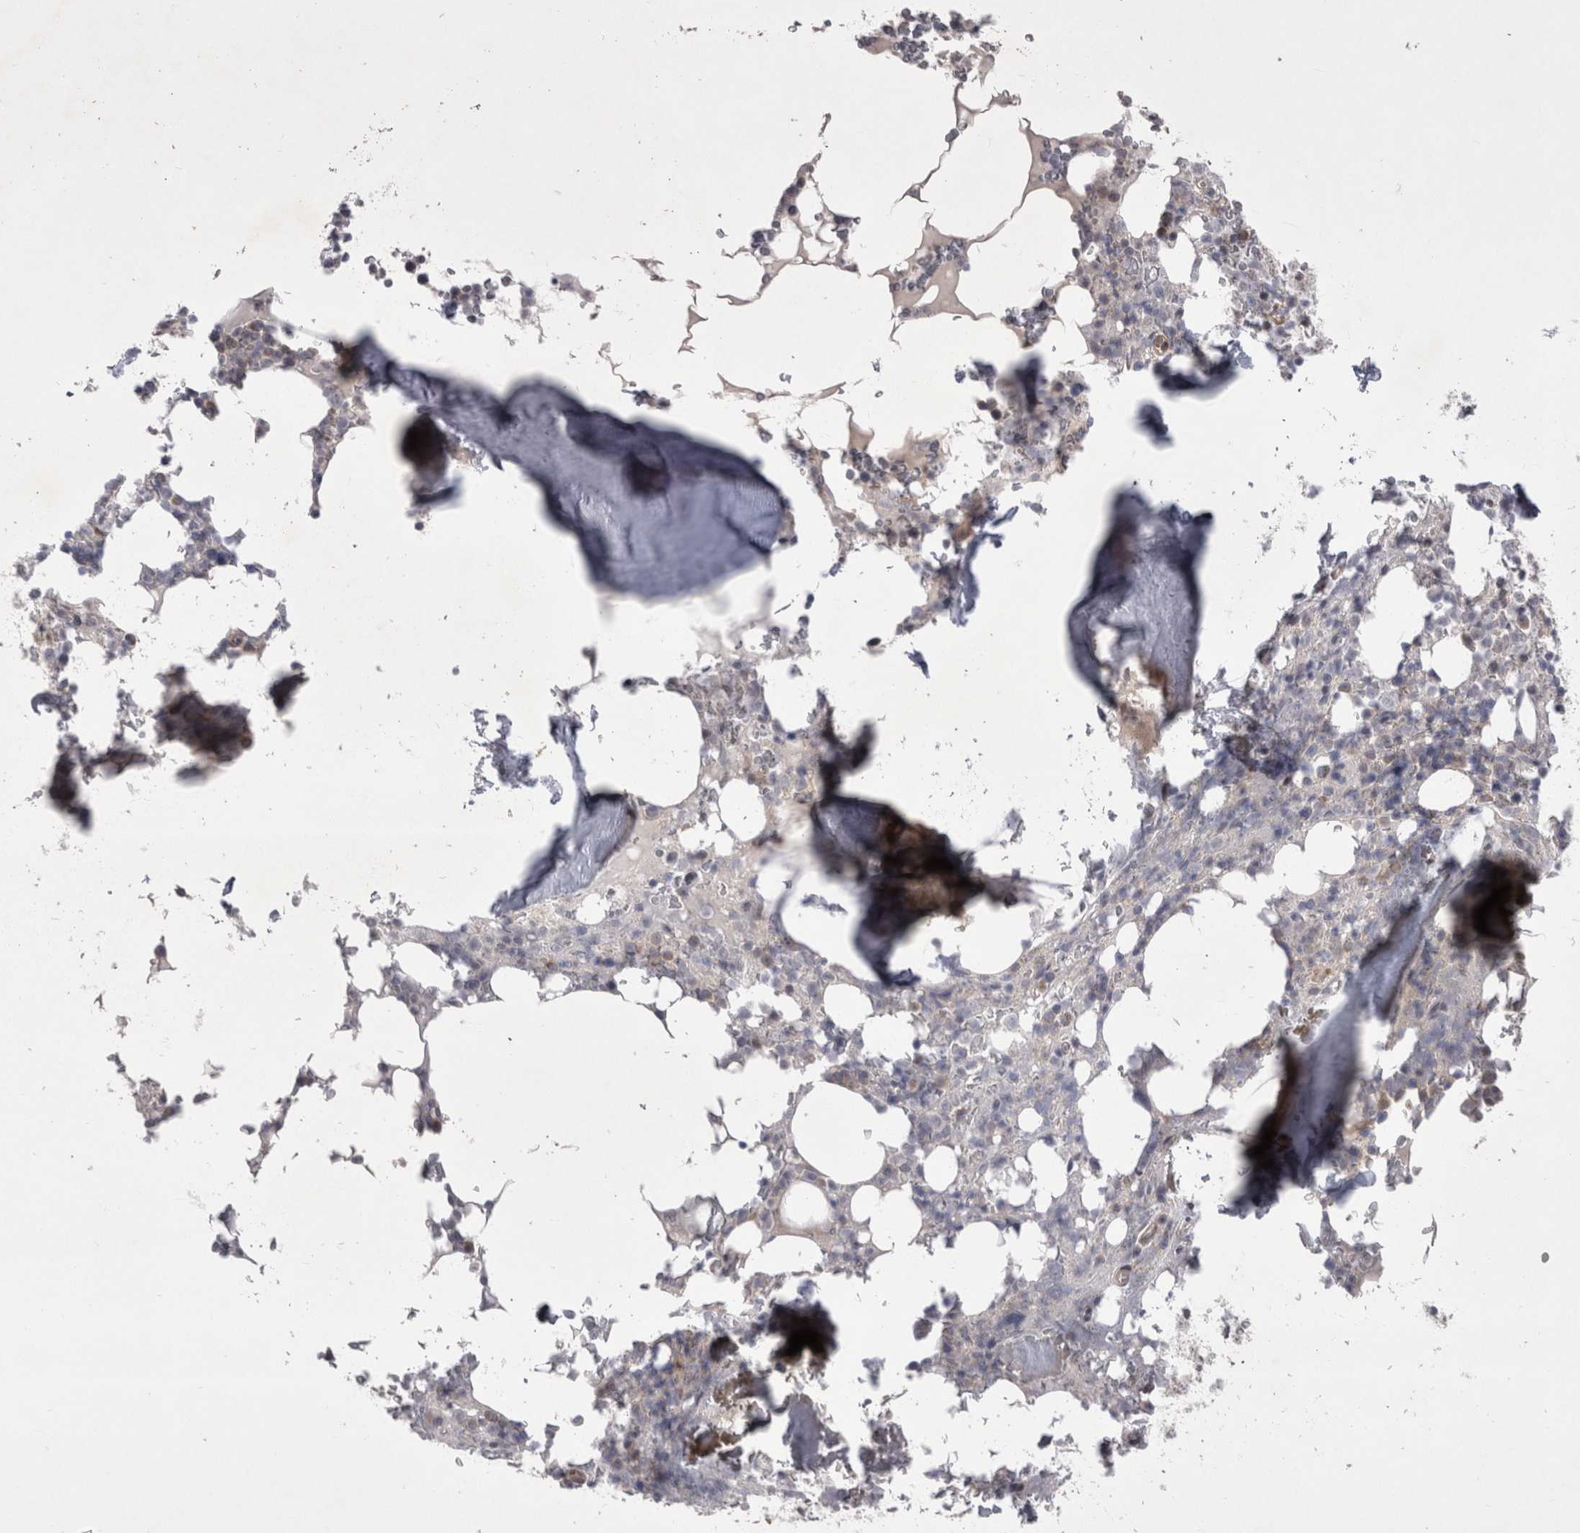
{"staining": {"intensity": "negative", "quantity": "none", "location": "none"}, "tissue": "bone marrow", "cell_type": "Hematopoietic cells", "image_type": "normal", "snomed": [{"axis": "morphology", "description": "Normal tissue, NOS"}, {"axis": "topography", "description": "Bone marrow"}], "caption": "Histopathology image shows no significant protein positivity in hematopoietic cells of normal bone marrow.", "gene": "NENF", "patient": {"sex": "male", "age": 58}}